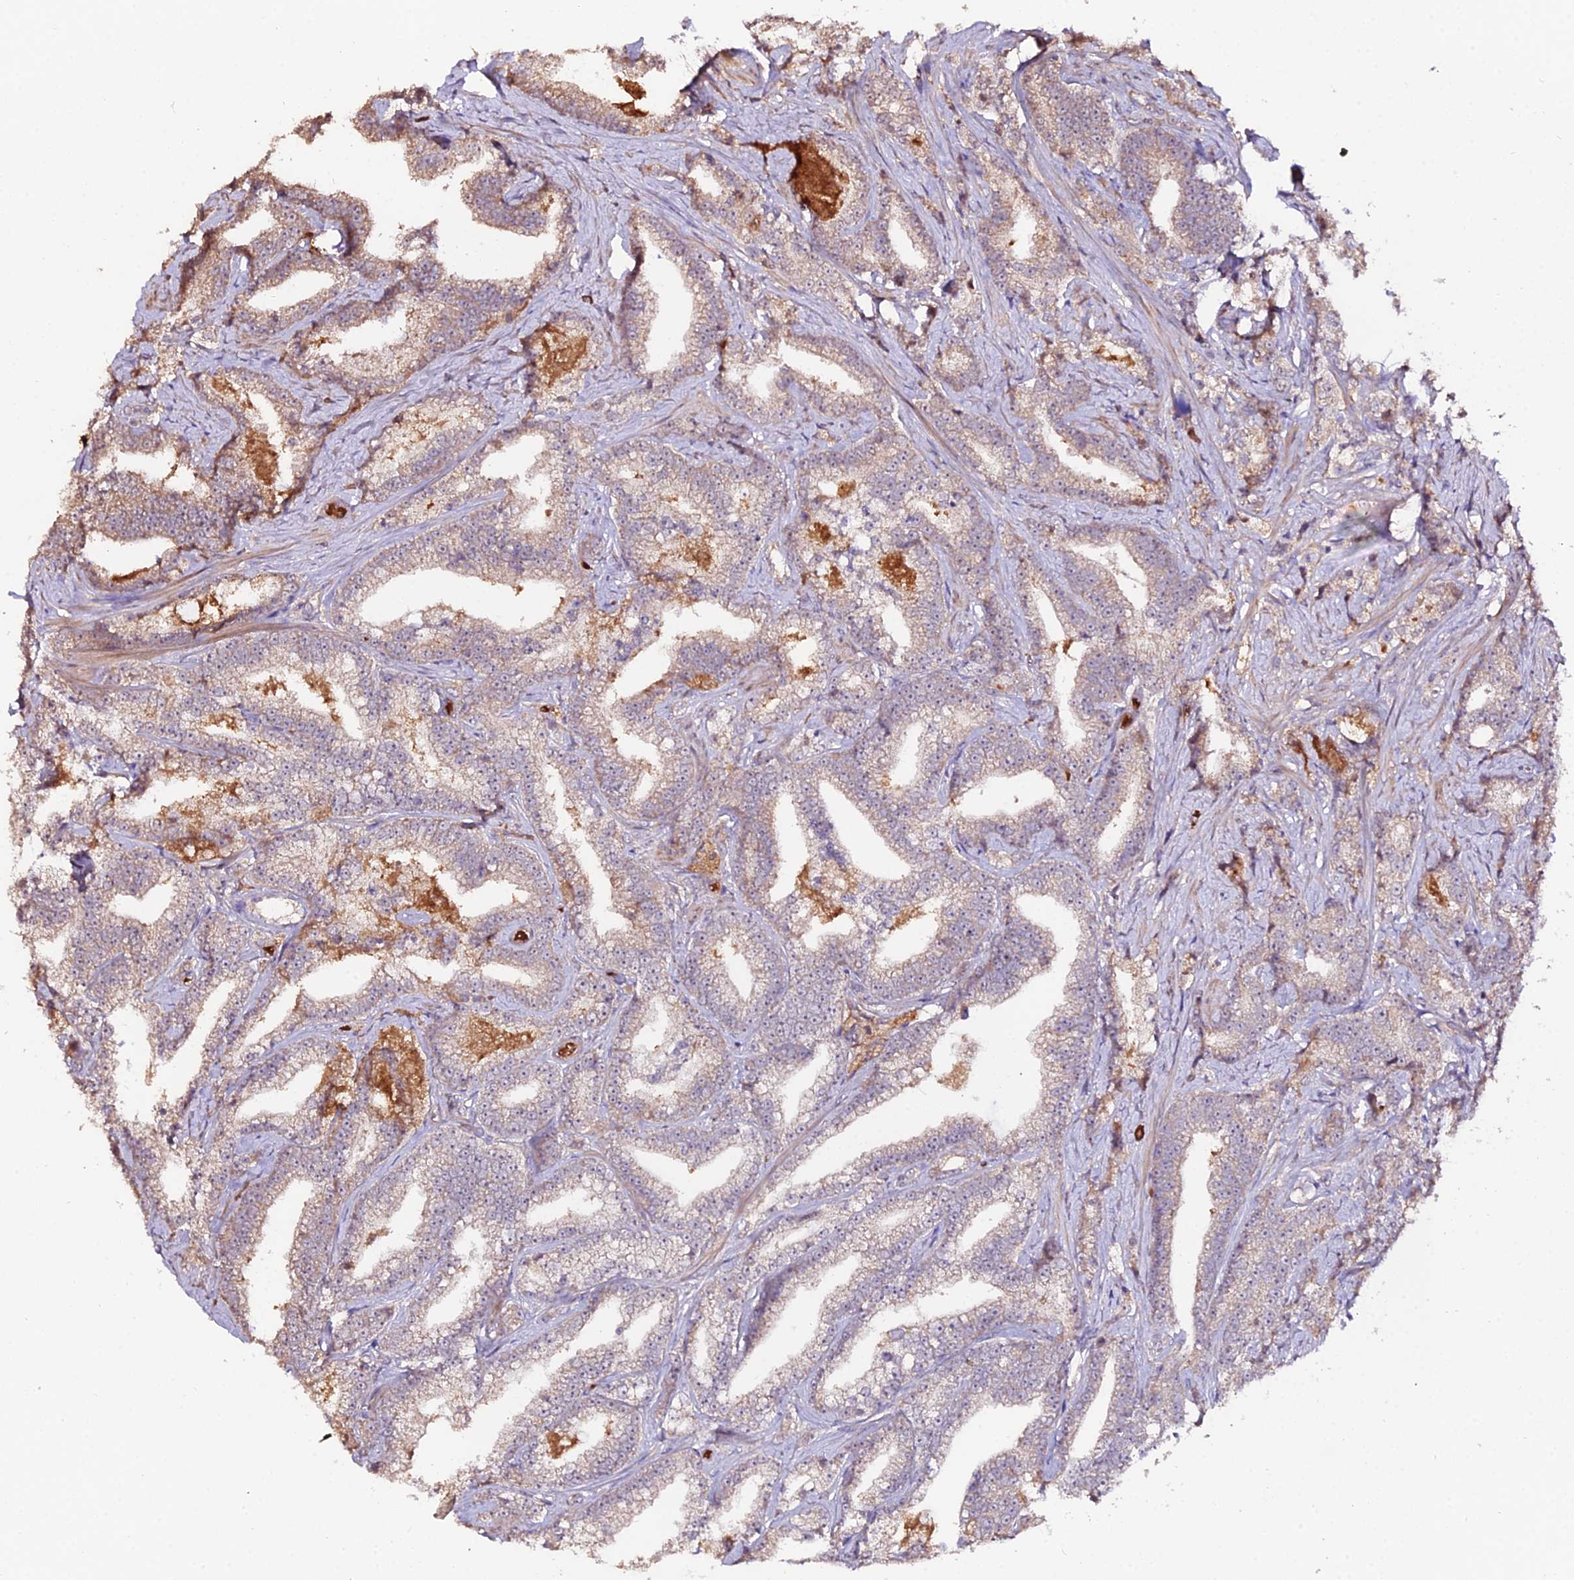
{"staining": {"intensity": "weak", "quantity": ">75%", "location": "cytoplasmic/membranous"}, "tissue": "prostate cancer", "cell_type": "Tumor cells", "image_type": "cancer", "snomed": [{"axis": "morphology", "description": "Adenocarcinoma, High grade"}, {"axis": "topography", "description": "Prostate and seminal vesicle, NOS"}], "caption": "Approximately >75% of tumor cells in human prostate cancer (adenocarcinoma (high-grade)) demonstrate weak cytoplasmic/membranous protein expression as visualized by brown immunohistochemical staining.", "gene": "KCTD16", "patient": {"sex": "male", "age": 67}}